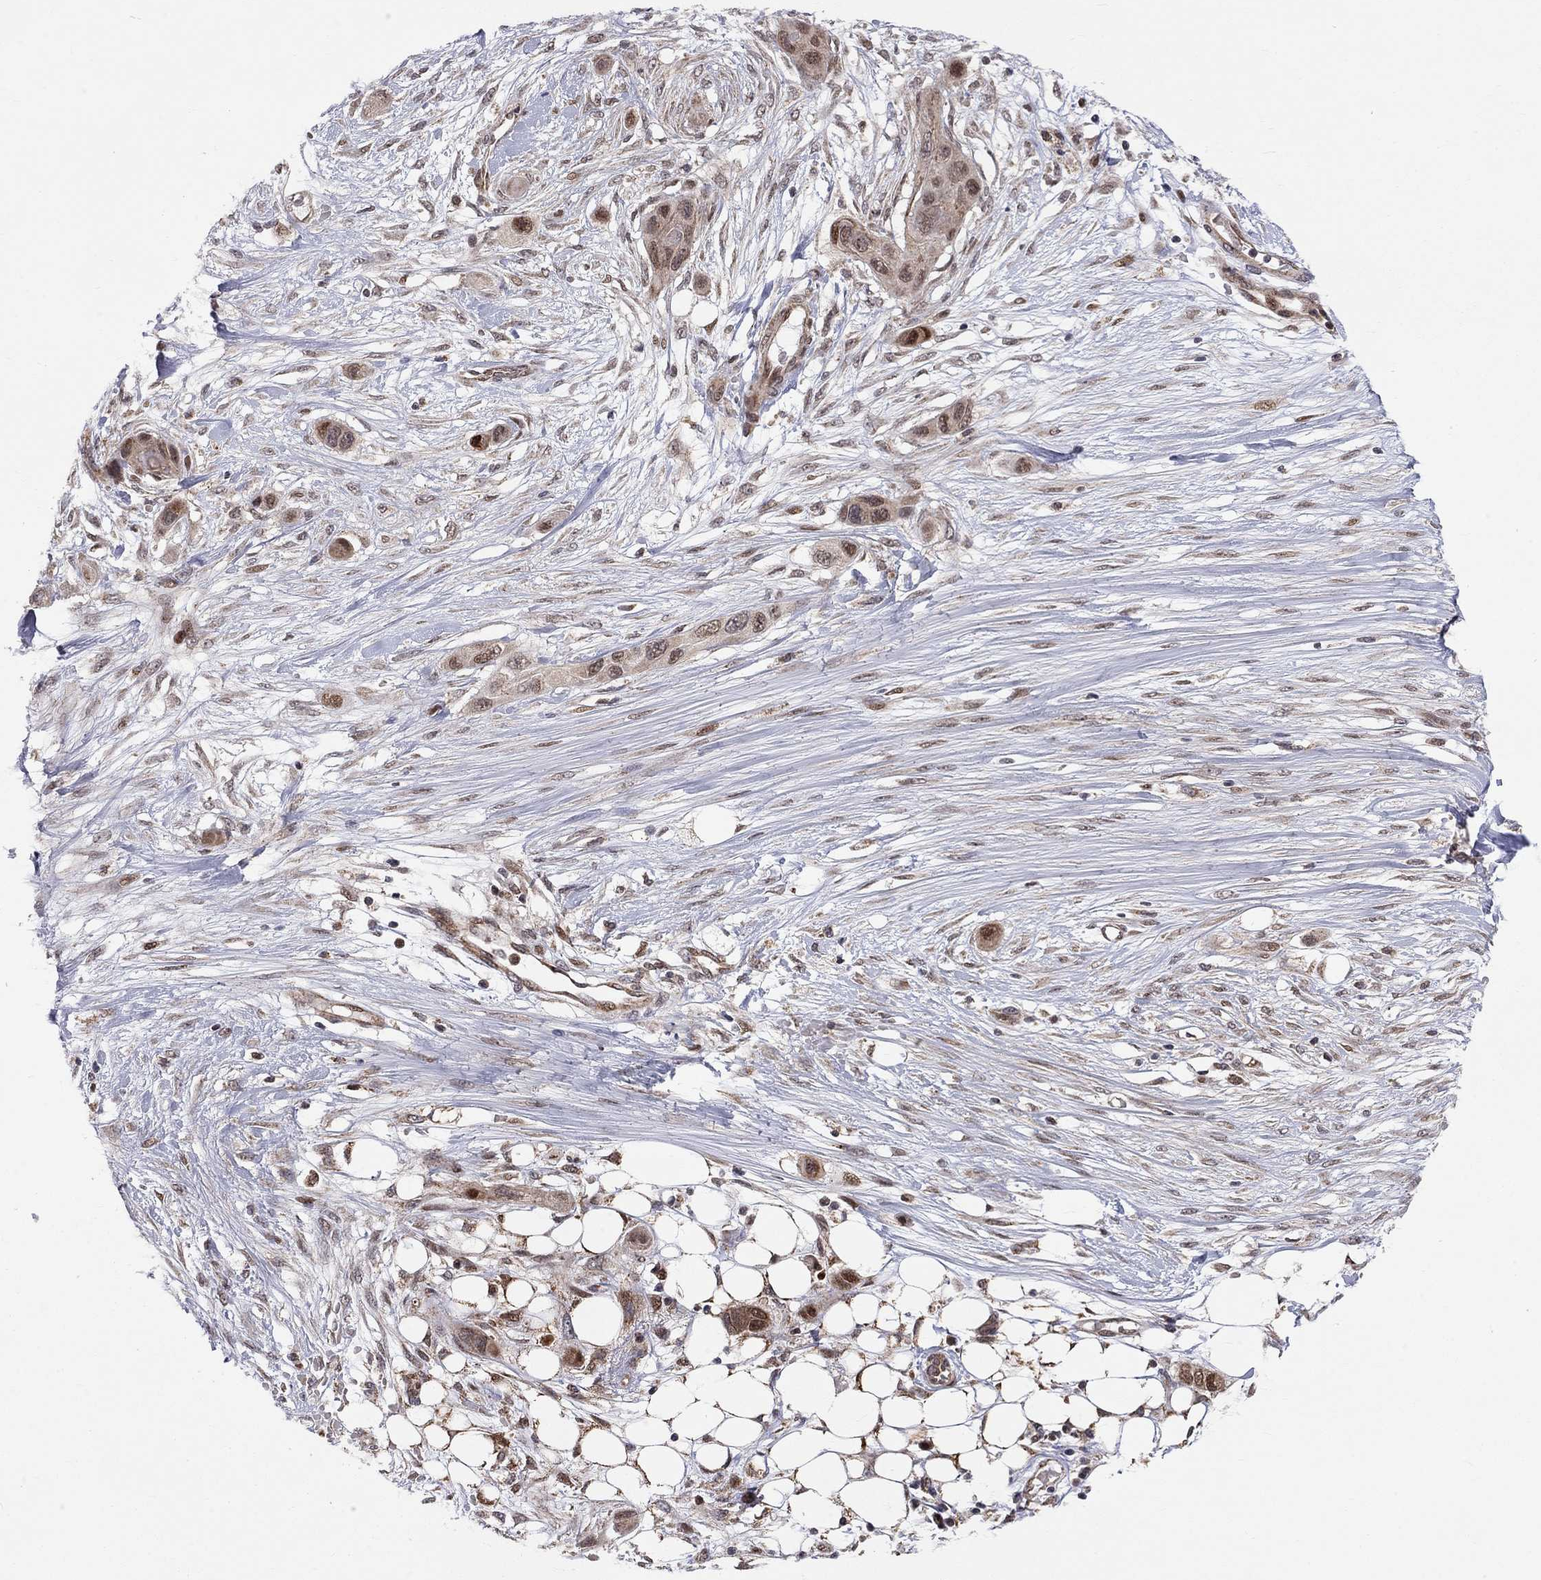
{"staining": {"intensity": "moderate", "quantity": "25%-75%", "location": "cytoplasmic/membranous,nuclear"}, "tissue": "skin cancer", "cell_type": "Tumor cells", "image_type": "cancer", "snomed": [{"axis": "morphology", "description": "Squamous cell carcinoma, NOS"}, {"axis": "topography", "description": "Skin"}], "caption": "IHC of human skin squamous cell carcinoma demonstrates medium levels of moderate cytoplasmic/membranous and nuclear staining in approximately 25%-75% of tumor cells.", "gene": "ELOB", "patient": {"sex": "male", "age": 79}}